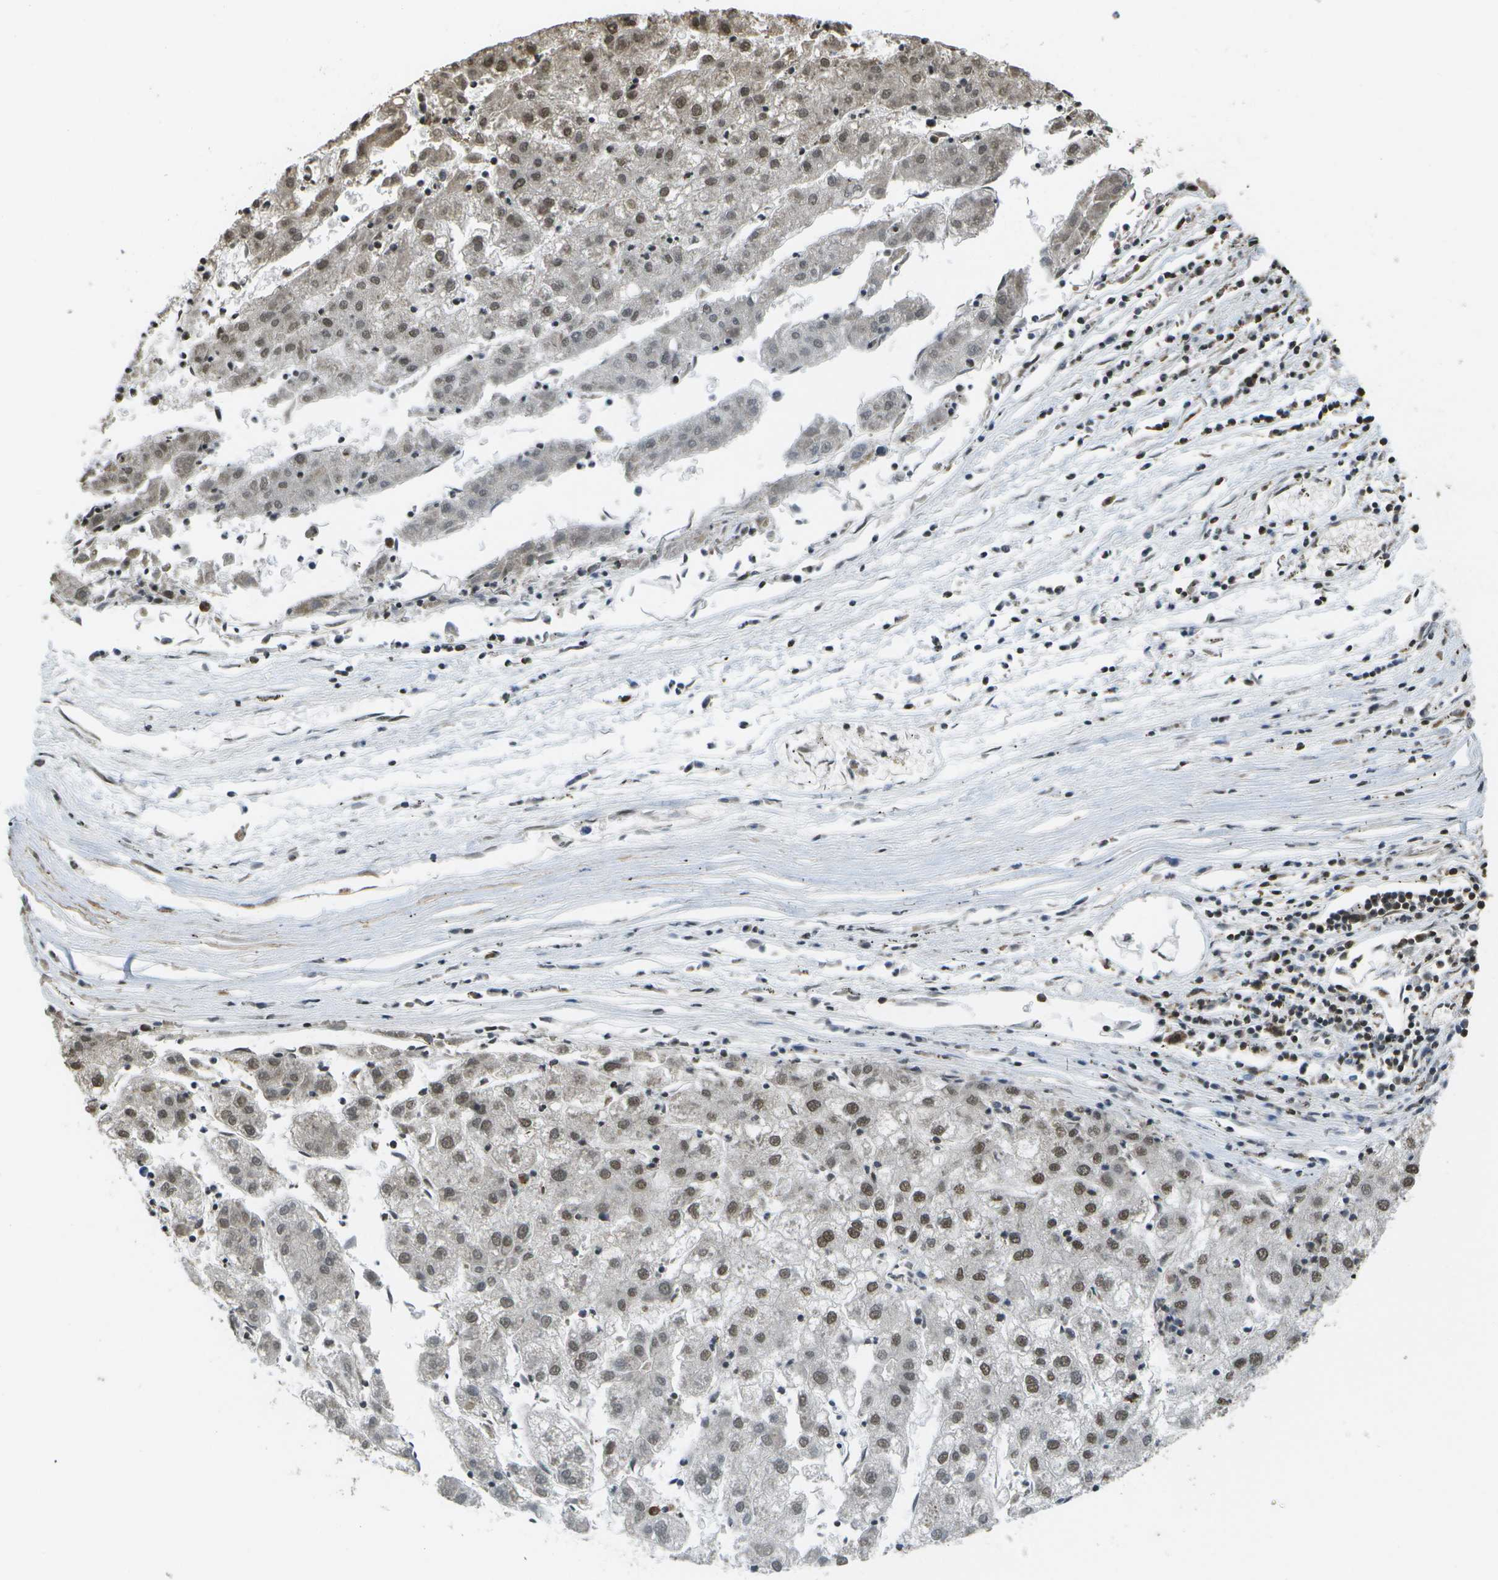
{"staining": {"intensity": "moderate", "quantity": "25%-75%", "location": "nuclear"}, "tissue": "liver cancer", "cell_type": "Tumor cells", "image_type": "cancer", "snomed": [{"axis": "morphology", "description": "Carcinoma, Hepatocellular, NOS"}, {"axis": "topography", "description": "Liver"}], "caption": "Protein staining of hepatocellular carcinoma (liver) tissue exhibits moderate nuclear positivity in about 25%-75% of tumor cells.", "gene": "SPEN", "patient": {"sex": "male", "age": 72}}